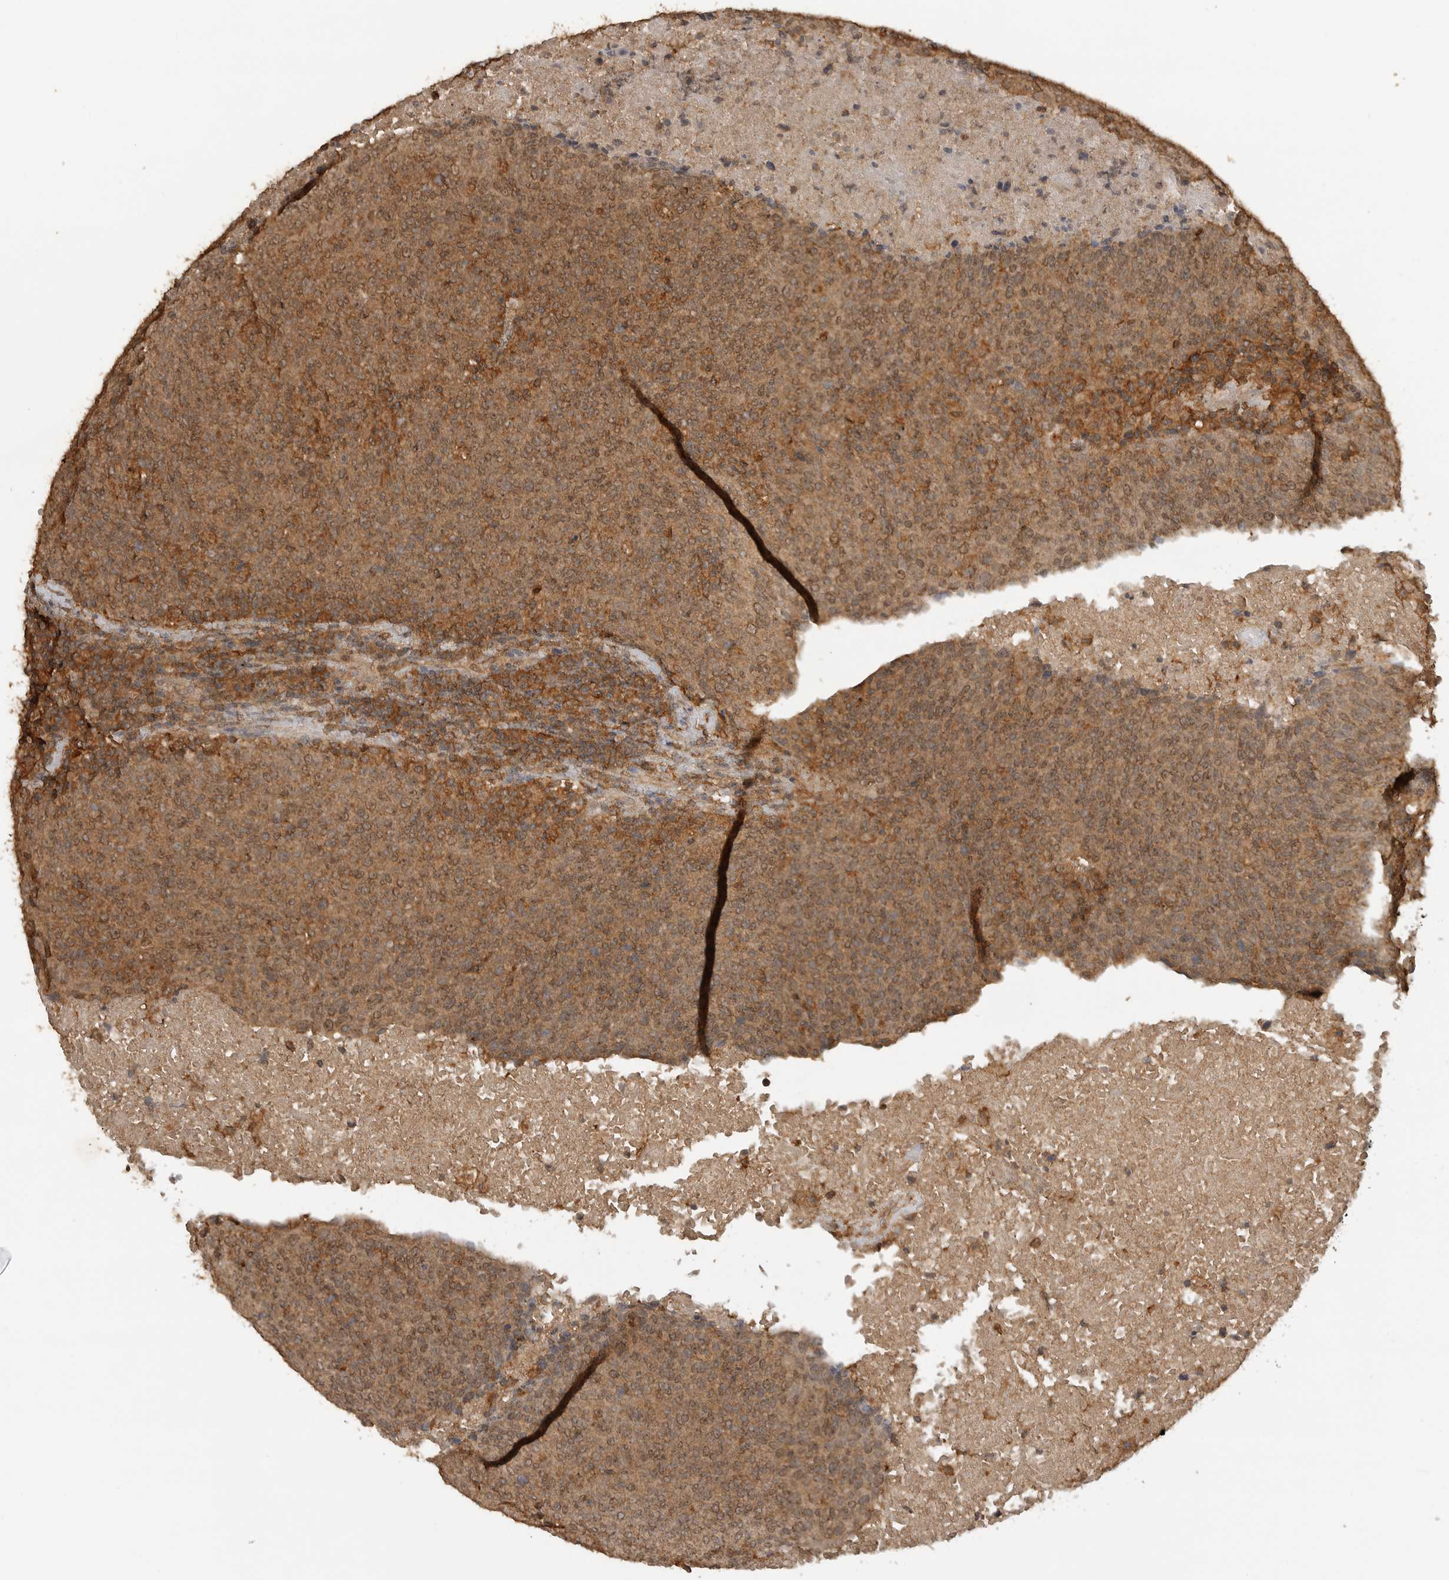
{"staining": {"intensity": "moderate", "quantity": ">75%", "location": "cytoplasmic/membranous"}, "tissue": "head and neck cancer", "cell_type": "Tumor cells", "image_type": "cancer", "snomed": [{"axis": "morphology", "description": "Squamous cell carcinoma, NOS"}, {"axis": "morphology", "description": "Squamous cell carcinoma, metastatic, NOS"}, {"axis": "topography", "description": "Lymph node"}, {"axis": "topography", "description": "Head-Neck"}], "caption": "The photomicrograph reveals immunohistochemical staining of head and neck squamous cell carcinoma. There is moderate cytoplasmic/membranous positivity is appreciated in about >75% of tumor cells.", "gene": "ICOSLG", "patient": {"sex": "male", "age": 62}}